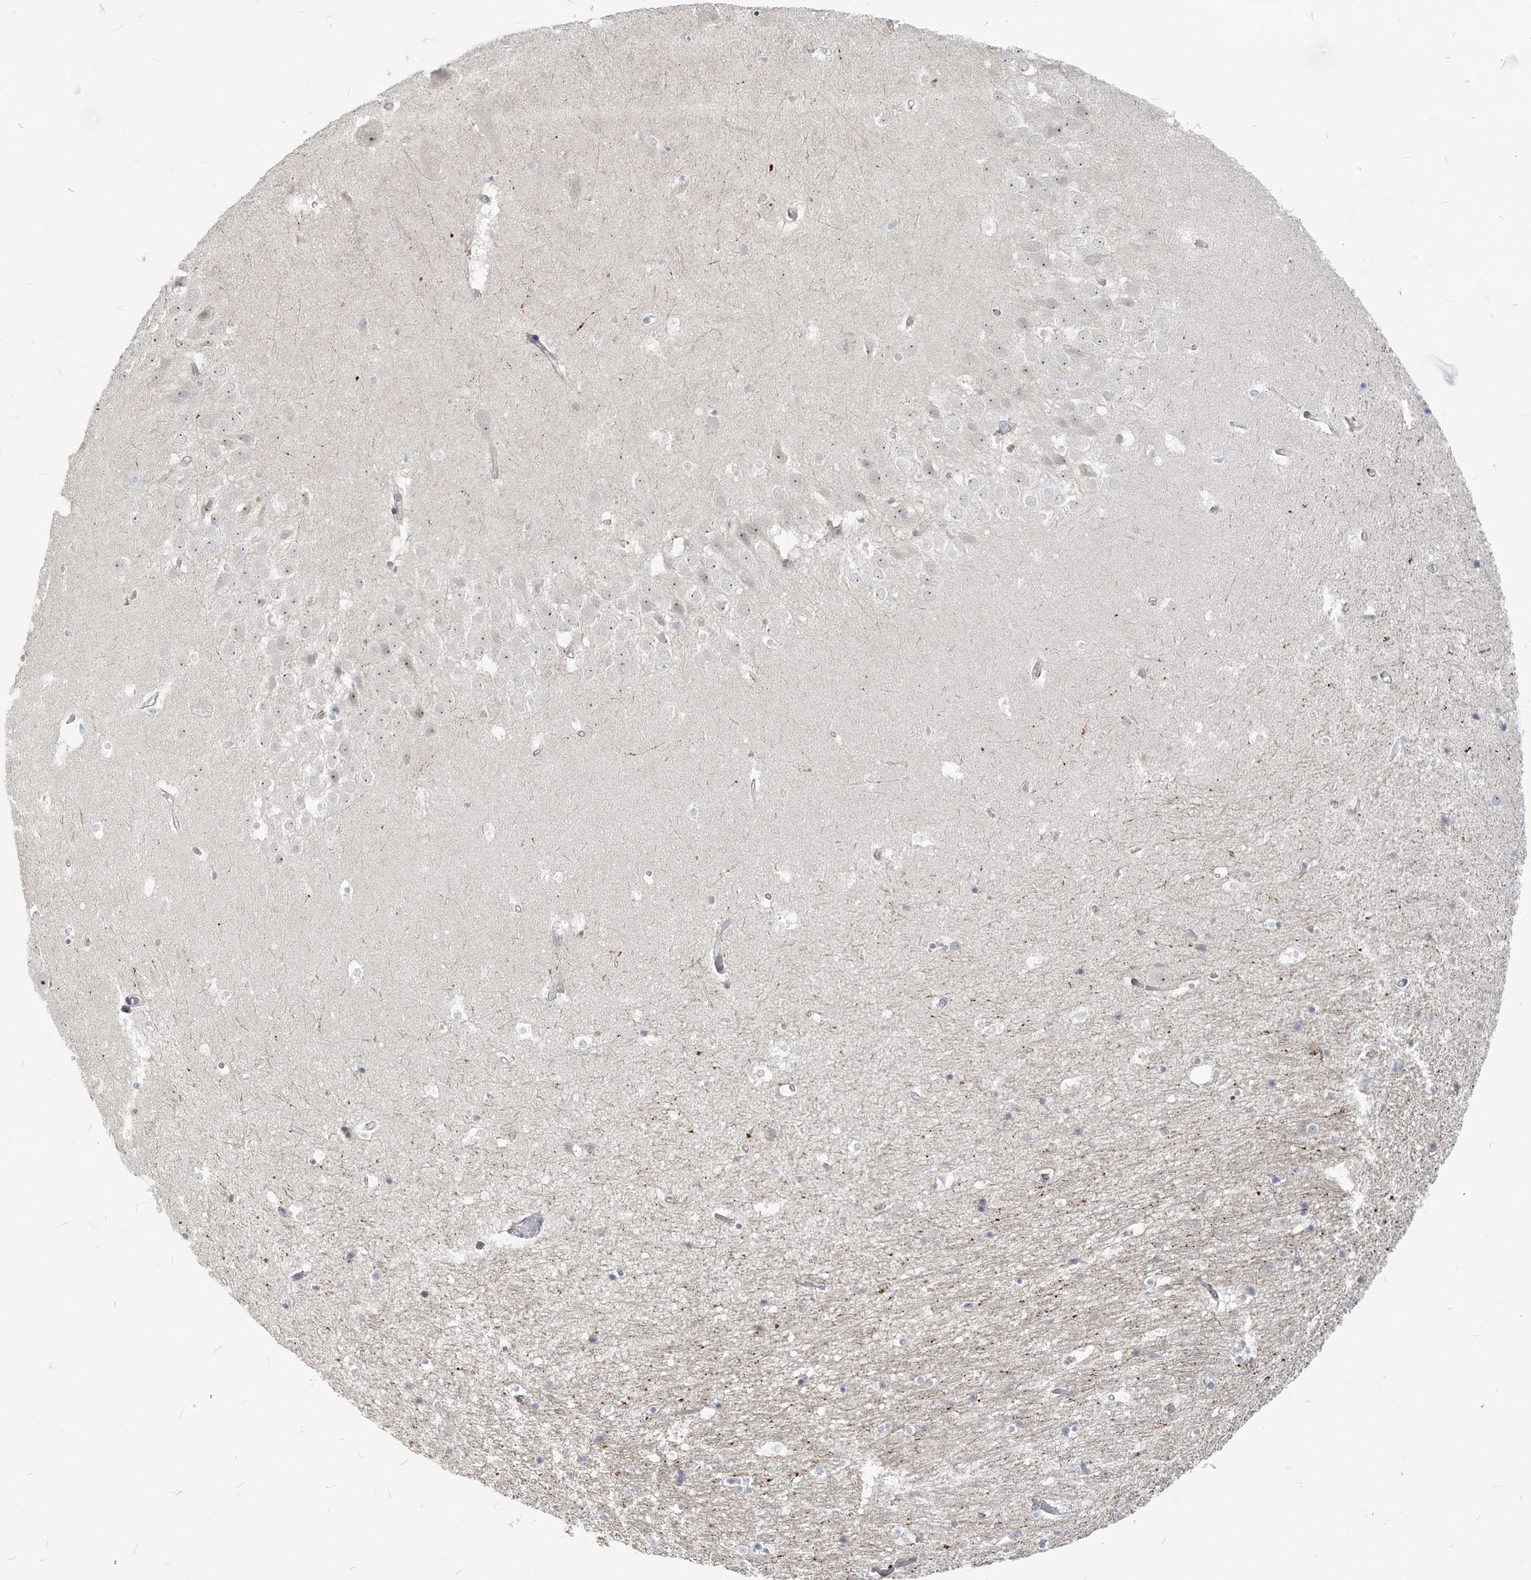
{"staining": {"intensity": "negative", "quantity": "none", "location": "none"}, "tissue": "hippocampus", "cell_type": "Glial cells", "image_type": "normal", "snomed": [{"axis": "morphology", "description": "Normal tissue, NOS"}, {"axis": "topography", "description": "Hippocampus"}], "caption": "Protein analysis of normal hippocampus reveals no significant expression in glial cells.", "gene": "SDAD1", "patient": {"sex": "female", "age": 52}}